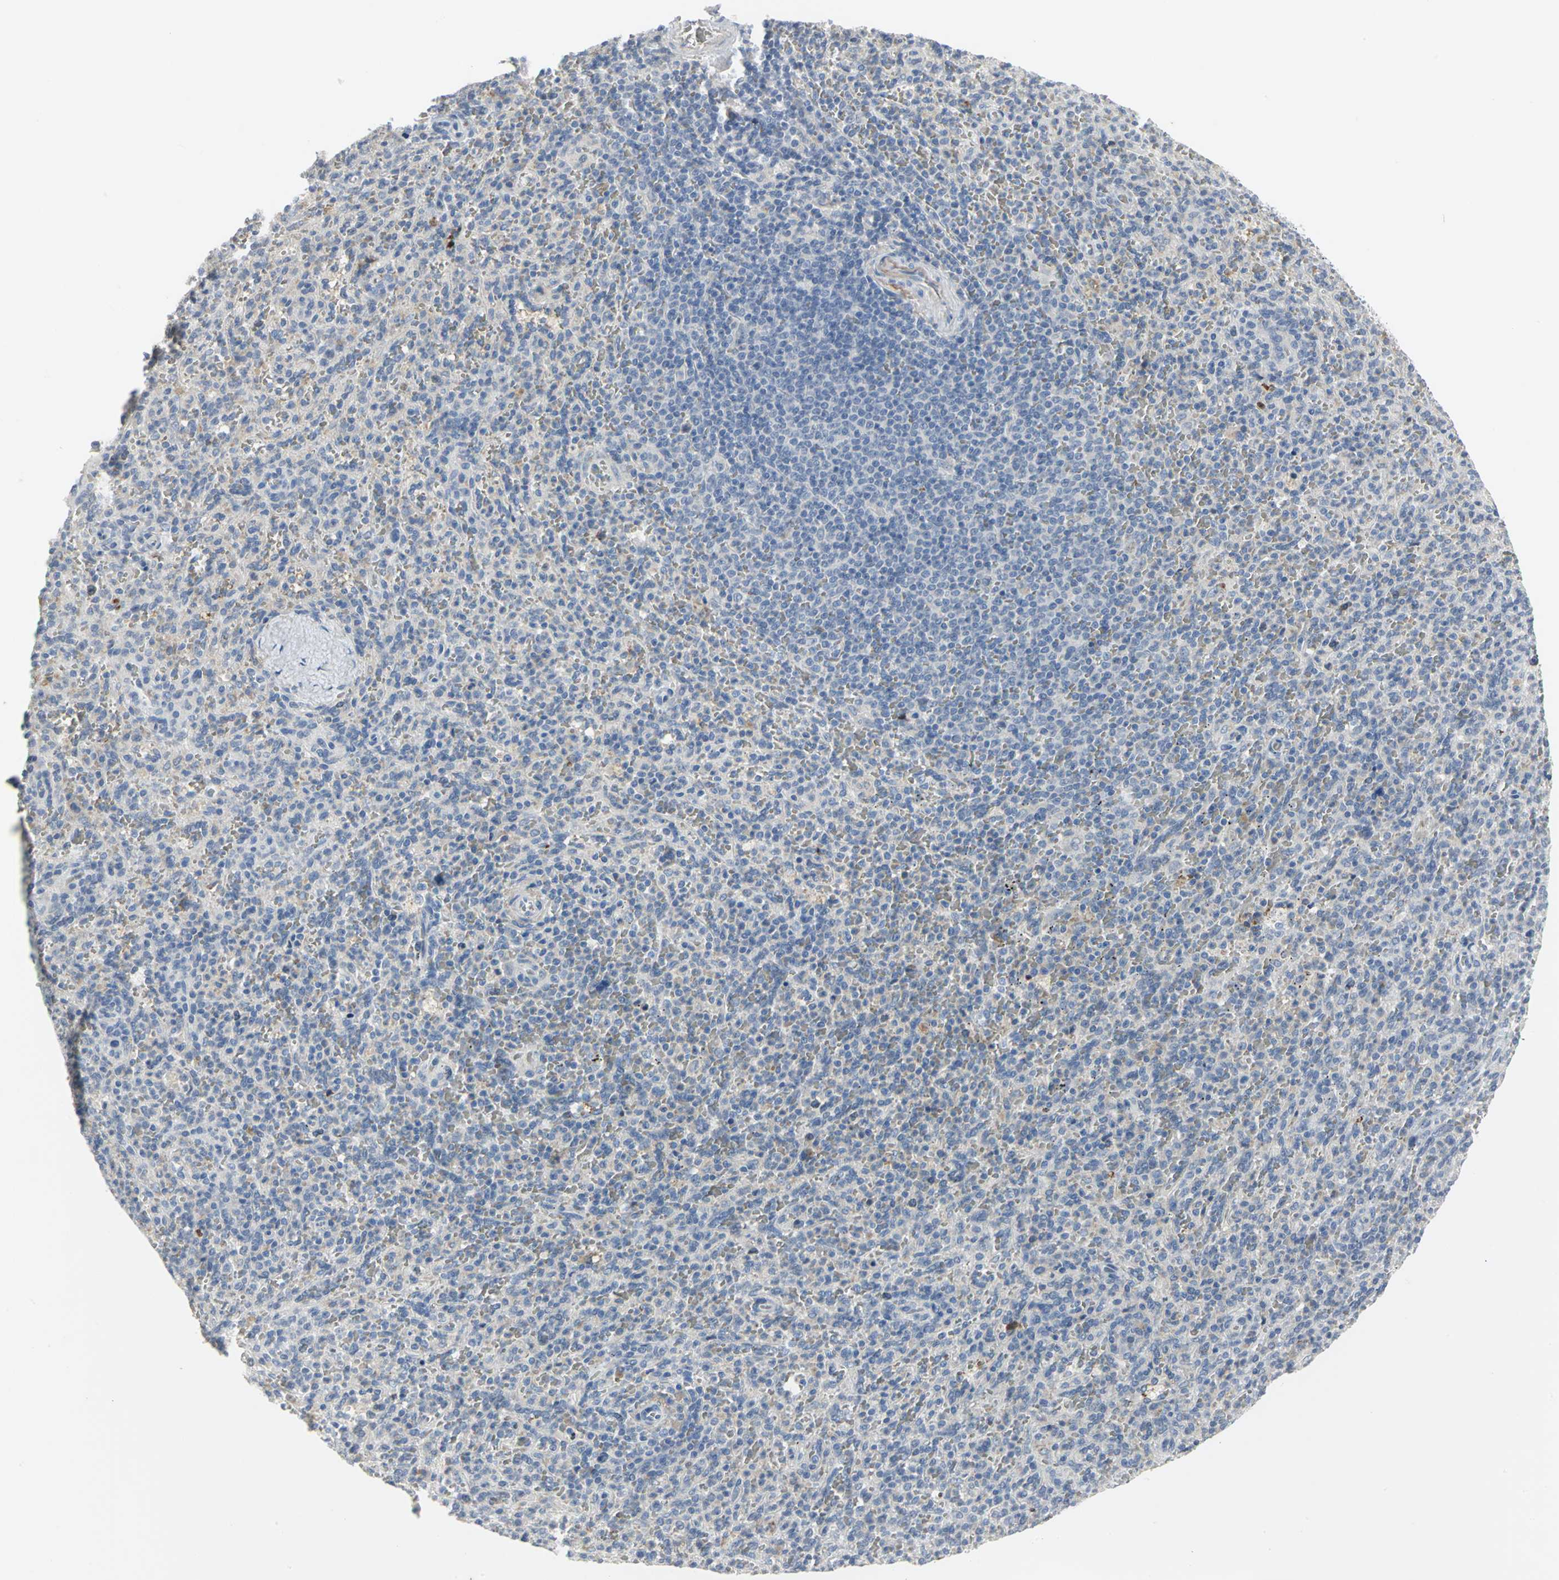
{"staining": {"intensity": "negative", "quantity": "none", "location": "none"}, "tissue": "spleen", "cell_type": "Cells in red pulp", "image_type": "normal", "snomed": [{"axis": "morphology", "description": "Normal tissue, NOS"}, {"axis": "topography", "description": "Spleen"}], "caption": "A high-resolution photomicrograph shows IHC staining of normal spleen, which exhibits no significant expression in cells in red pulp.", "gene": "ZIC1", "patient": {"sex": "male", "age": 36}}